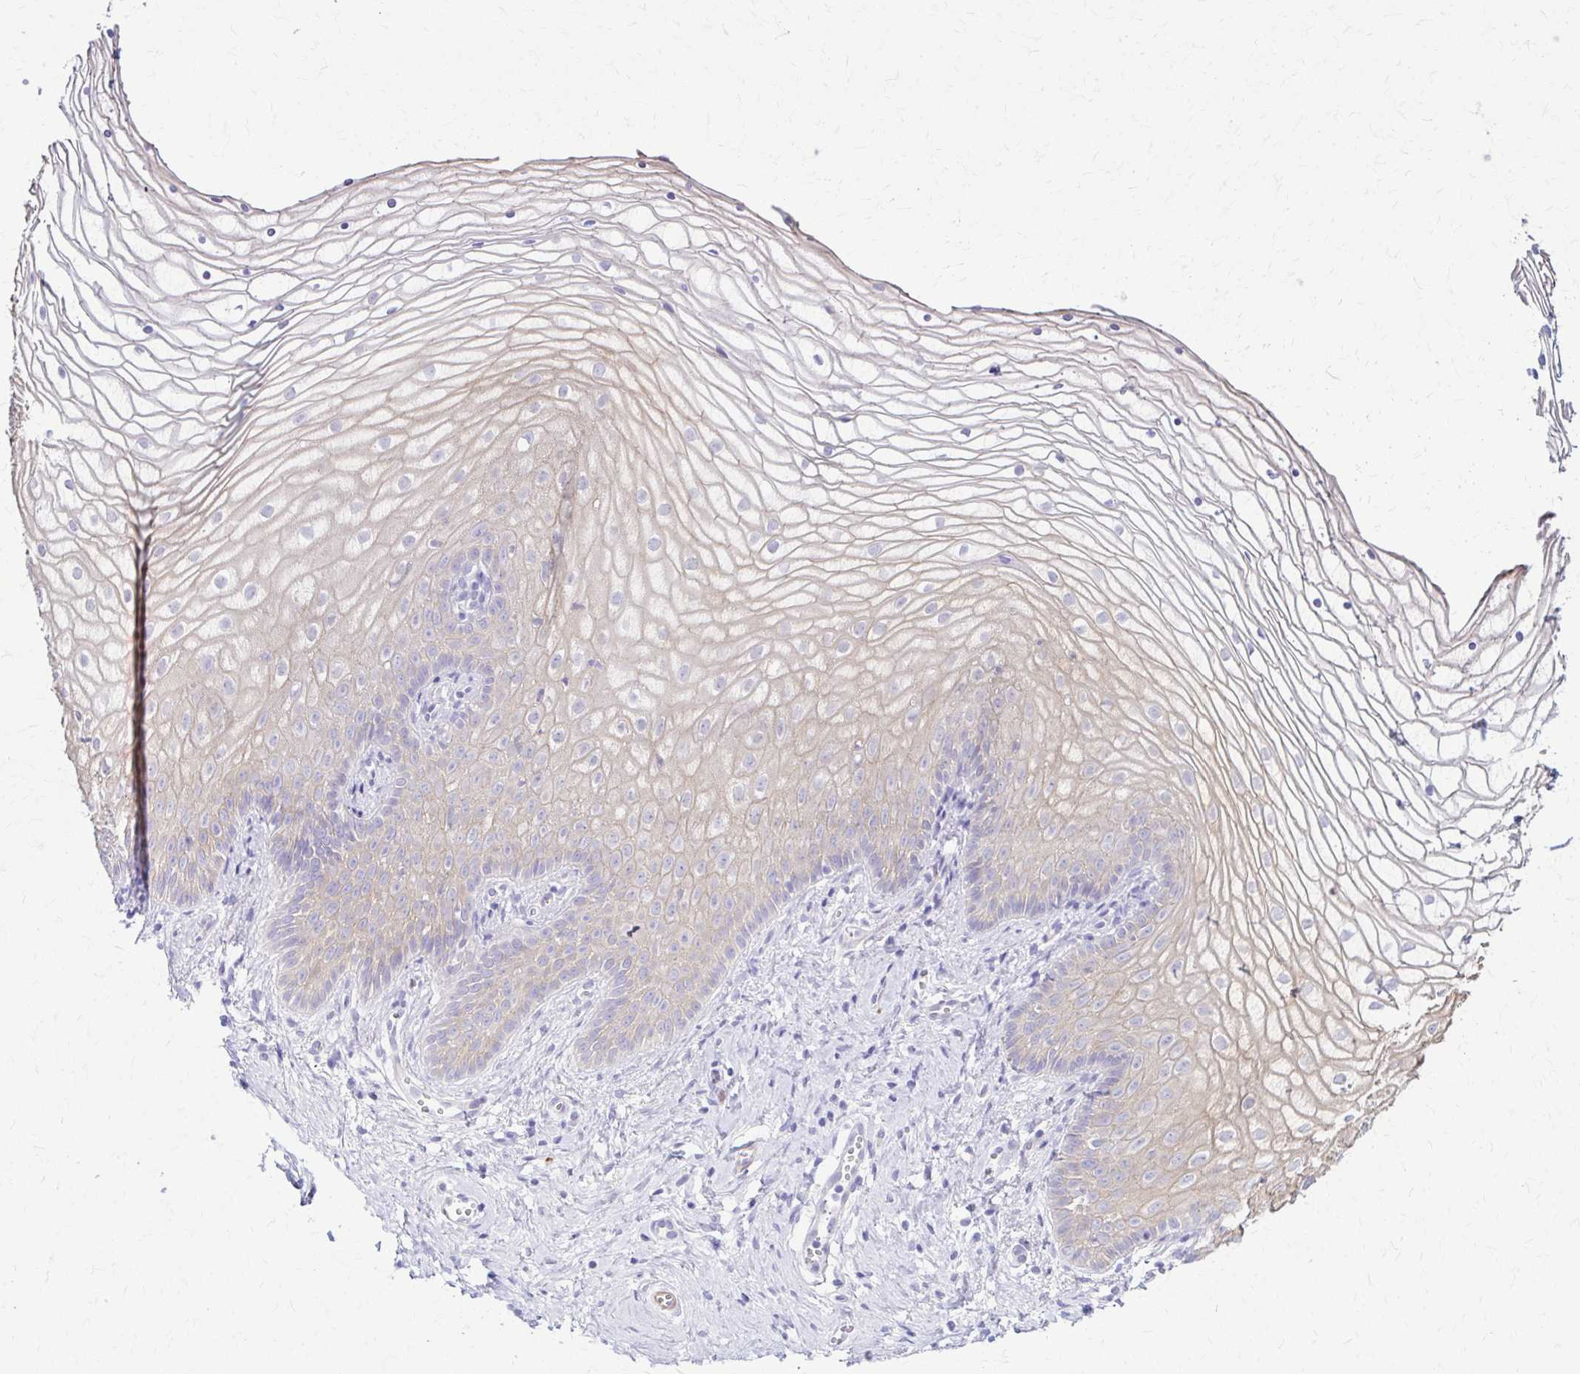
{"staining": {"intensity": "moderate", "quantity": "25%-75%", "location": "cytoplasmic/membranous"}, "tissue": "vagina", "cell_type": "Squamous epithelial cells", "image_type": "normal", "snomed": [{"axis": "morphology", "description": "Normal tissue, NOS"}, {"axis": "topography", "description": "Vagina"}], "caption": "Vagina stained with DAB immunohistochemistry (IHC) reveals medium levels of moderate cytoplasmic/membranous expression in about 25%-75% of squamous epithelial cells.", "gene": "DSP", "patient": {"sex": "female", "age": 56}}